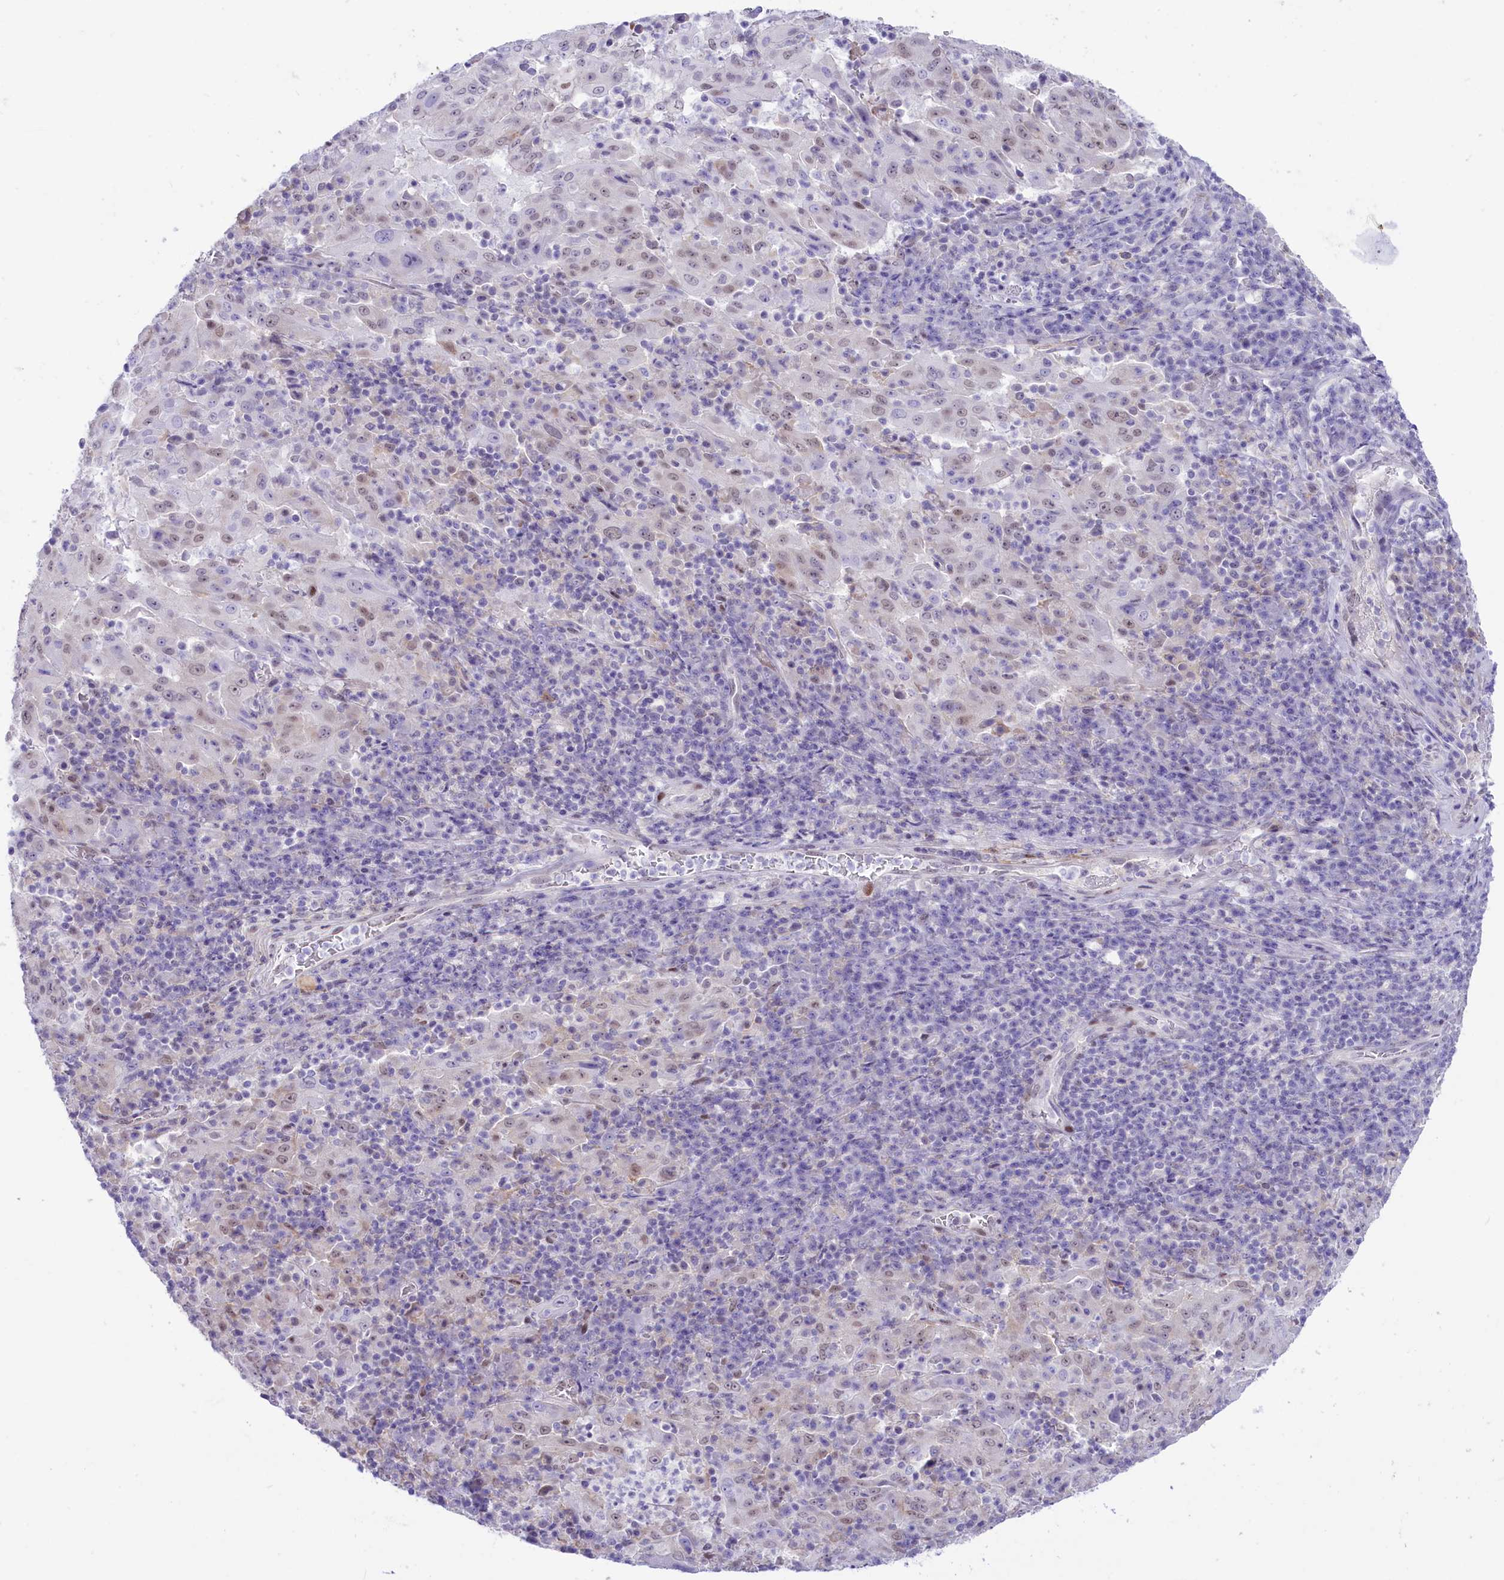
{"staining": {"intensity": "weak", "quantity": "<25%", "location": "nuclear"}, "tissue": "pancreatic cancer", "cell_type": "Tumor cells", "image_type": "cancer", "snomed": [{"axis": "morphology", "description": "Adenocarcinoma, NOS"}, {"axis": "topography", "description": "Pancreas"}], "caption": "Tumor cells are negative for brown protein staining in pancreatic cancer (adenocarcinoma). (DAB (3,3'-diaminobenzidine) immunohistochemistry with hematoxylin counter stain).", "gene": "RPS6KB1", "patient": {"sex": "male", "age": 63}}